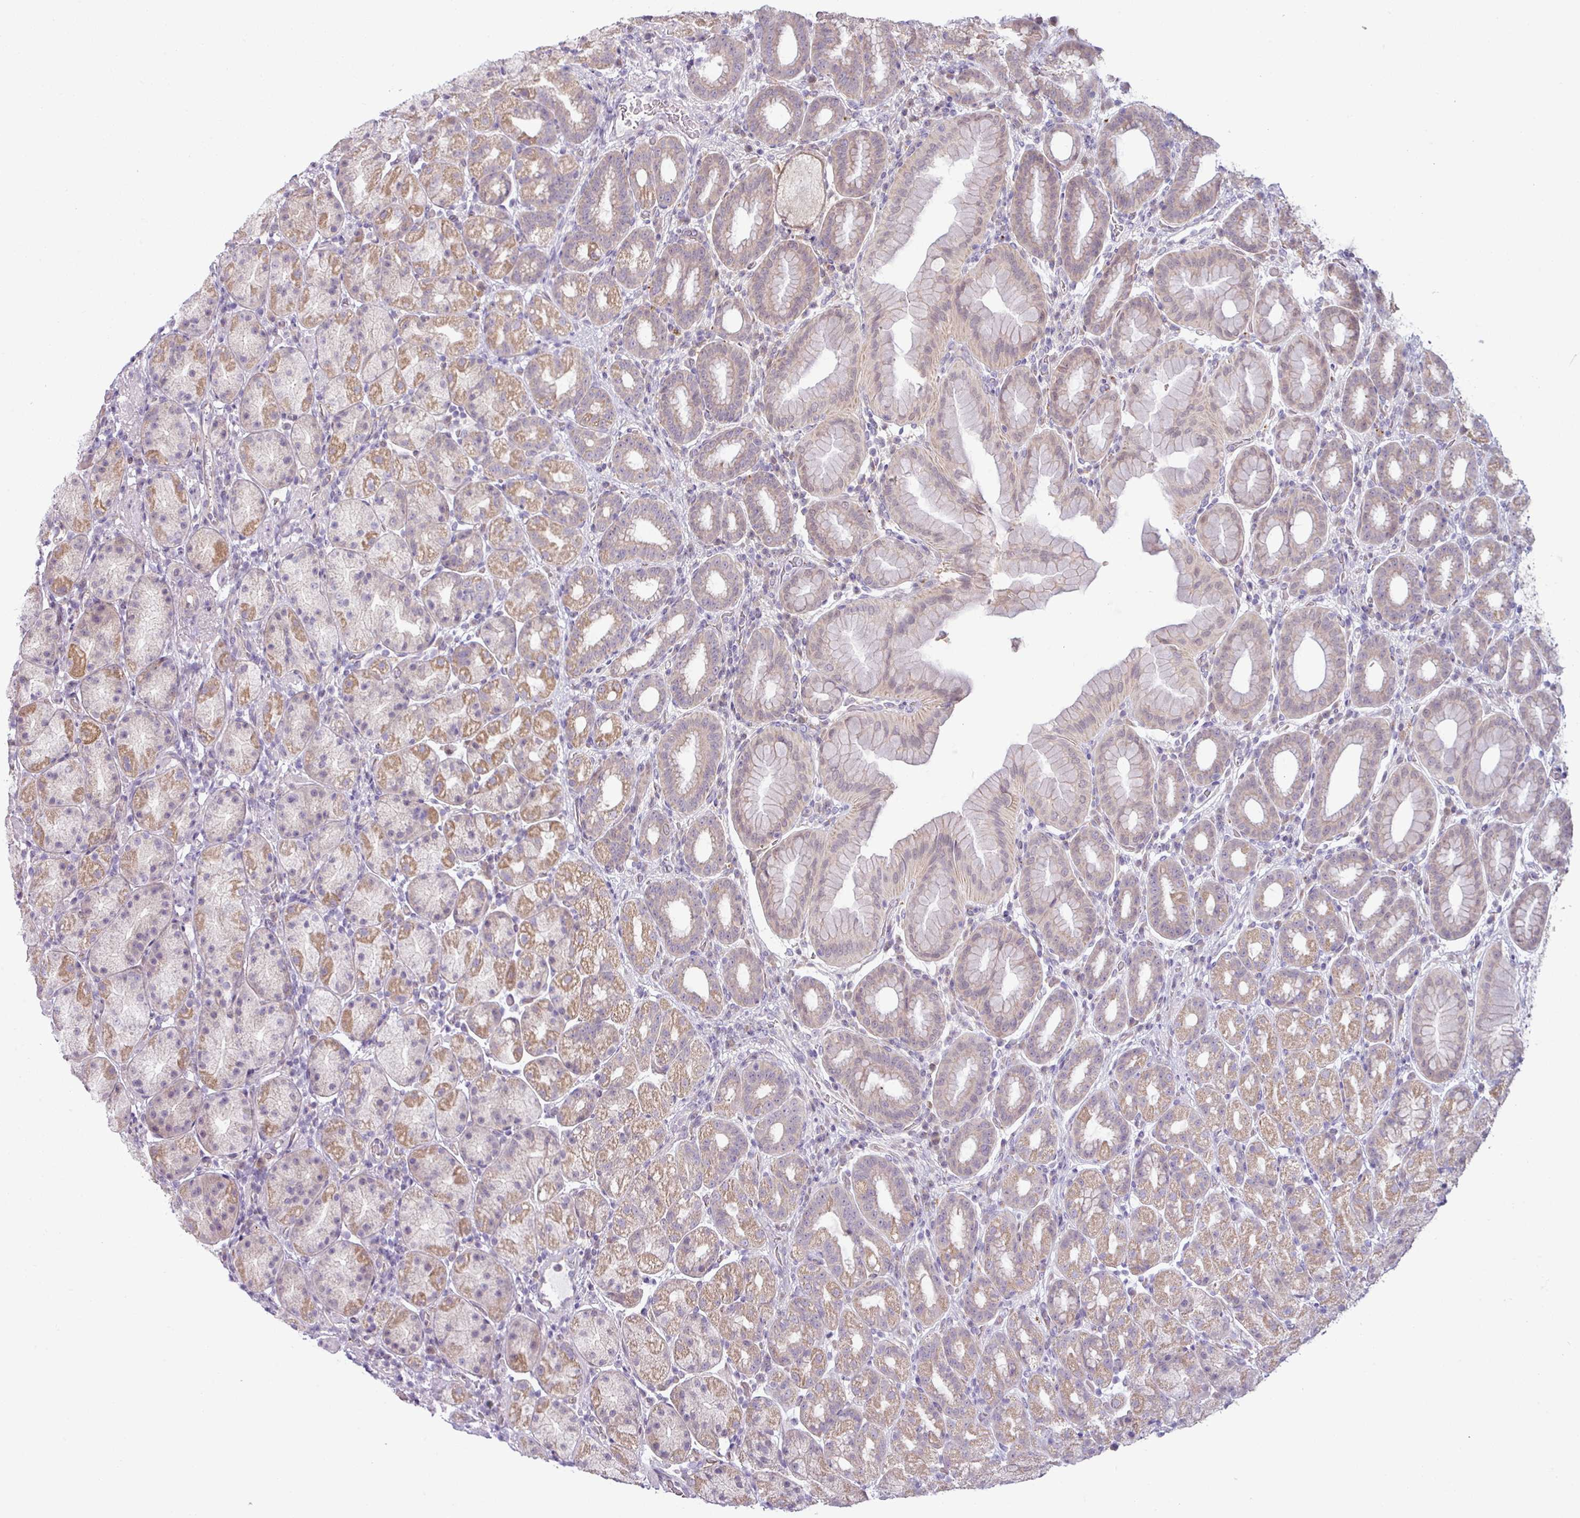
{"staining": {"intensity": "moderate", "quantity": "<25%", "location": "cytoplasmic/membranous,nuclear"}, "tissue": "stomach", "cell_type": "Glandular cells", "image_type": "normal", "snomed": [{"axis": "morphology", "description": "Normal tissue, NOS"}, {"axis": "topography", "description": "Stomach, upper"}, {"axis": "topography", "description": "Stomach"}], "caption": "Benign stomach exhibits moderate cytoplasmic/membranous,nuclear positivity in about <25% of glandular cells (Brightfield microscopy of DAB IHC at high magnification)..", "gene": "CCDC144A", "patient": {"sex": "male", "age": 68}}